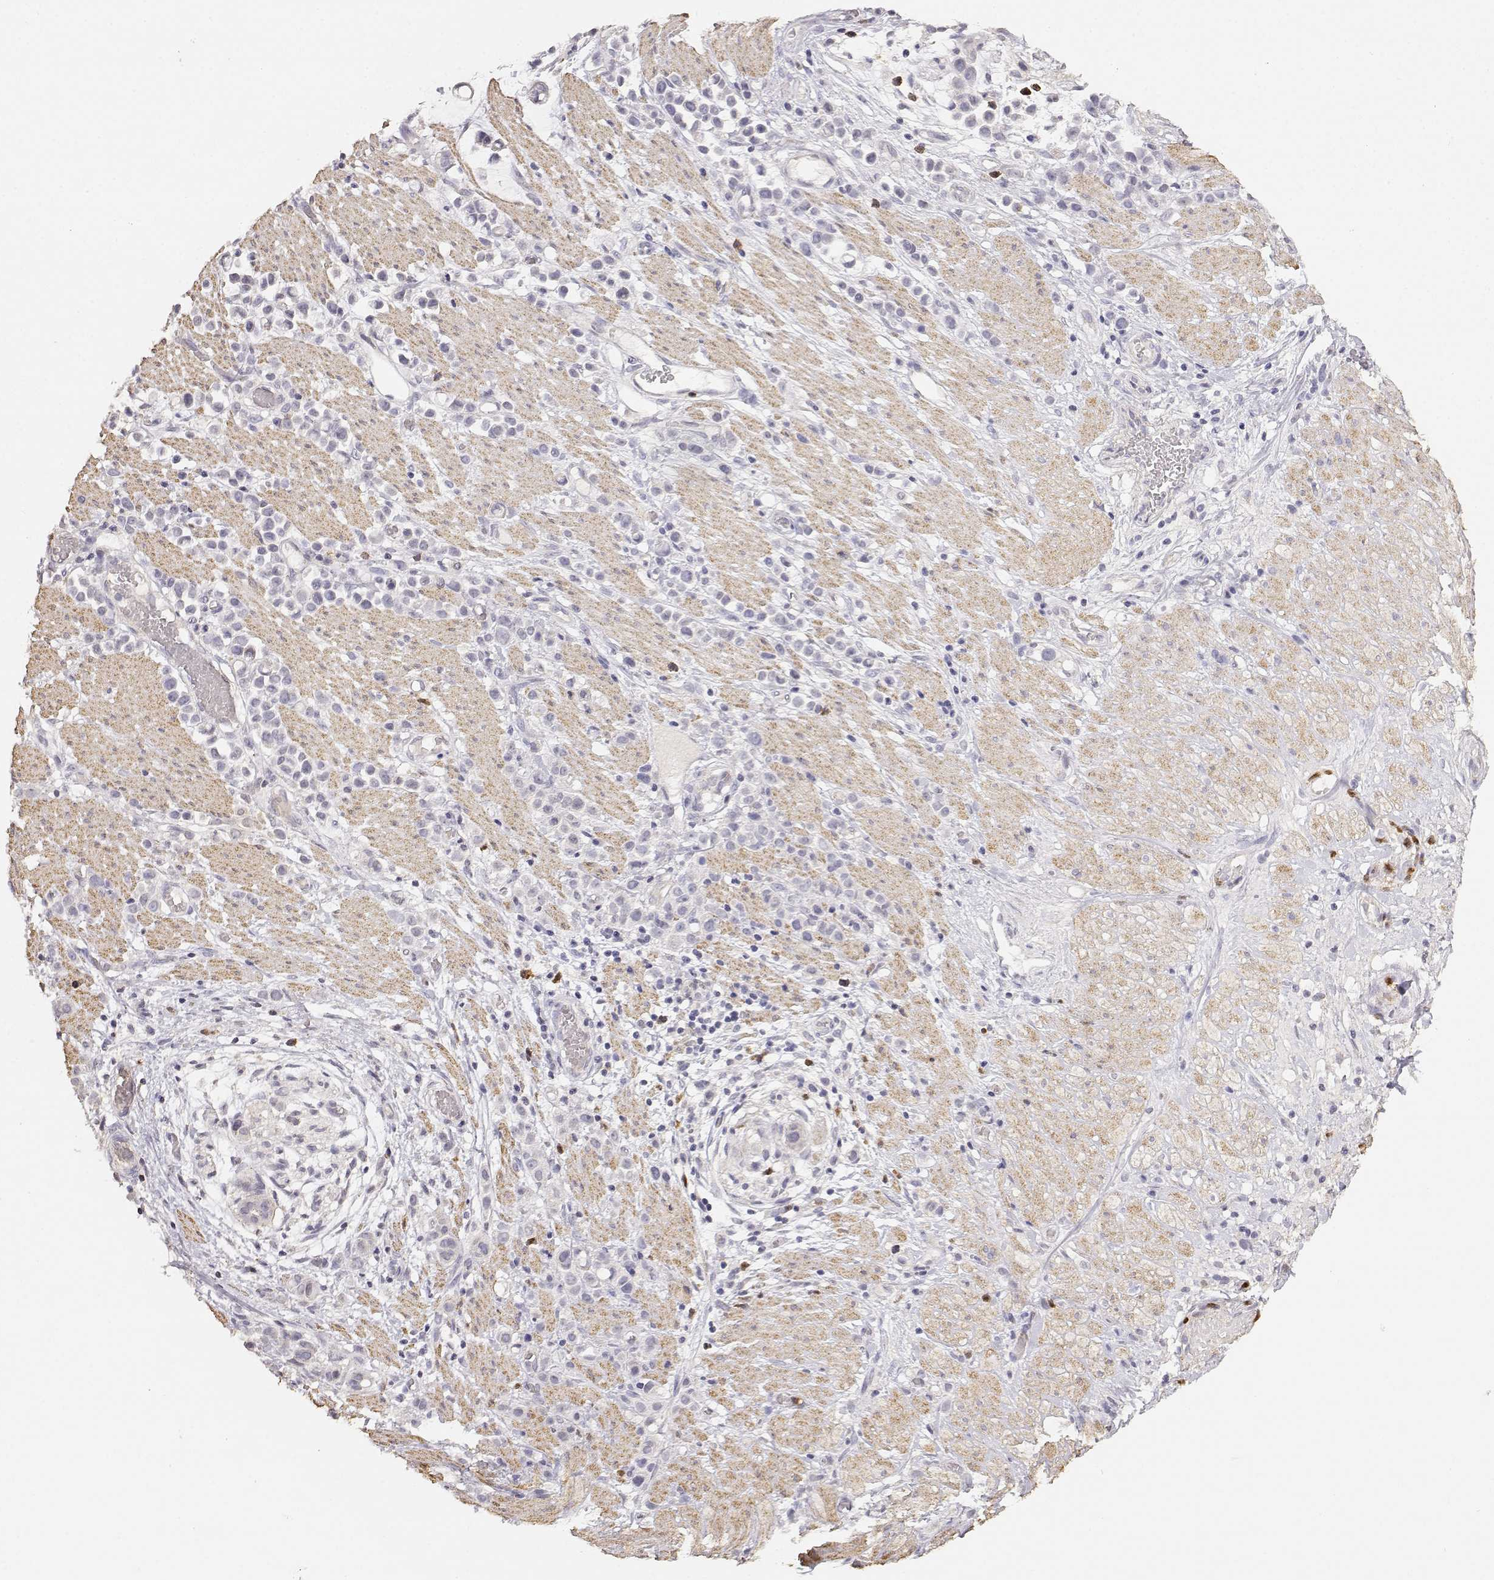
{"staining": {"intensity": "negative", "quantity": "none", "location": "none"}, "tissue": "stomach cancer", "cell_type": "Tumor cells", "image_type": "cancer", "snomed": [{"axis": "morphology", "description": "Adenocarcinoma, NOS"}, {"axis": "topography", "description": "Stomach"}], "caption": "This is an immunohistochemistry histopathology image of stomach cancer (adenocarcinoma). There is no positivity in tumor cells.", "gene": "TNFRSF10C", "patient": {"sex": "male", "age": 82}}